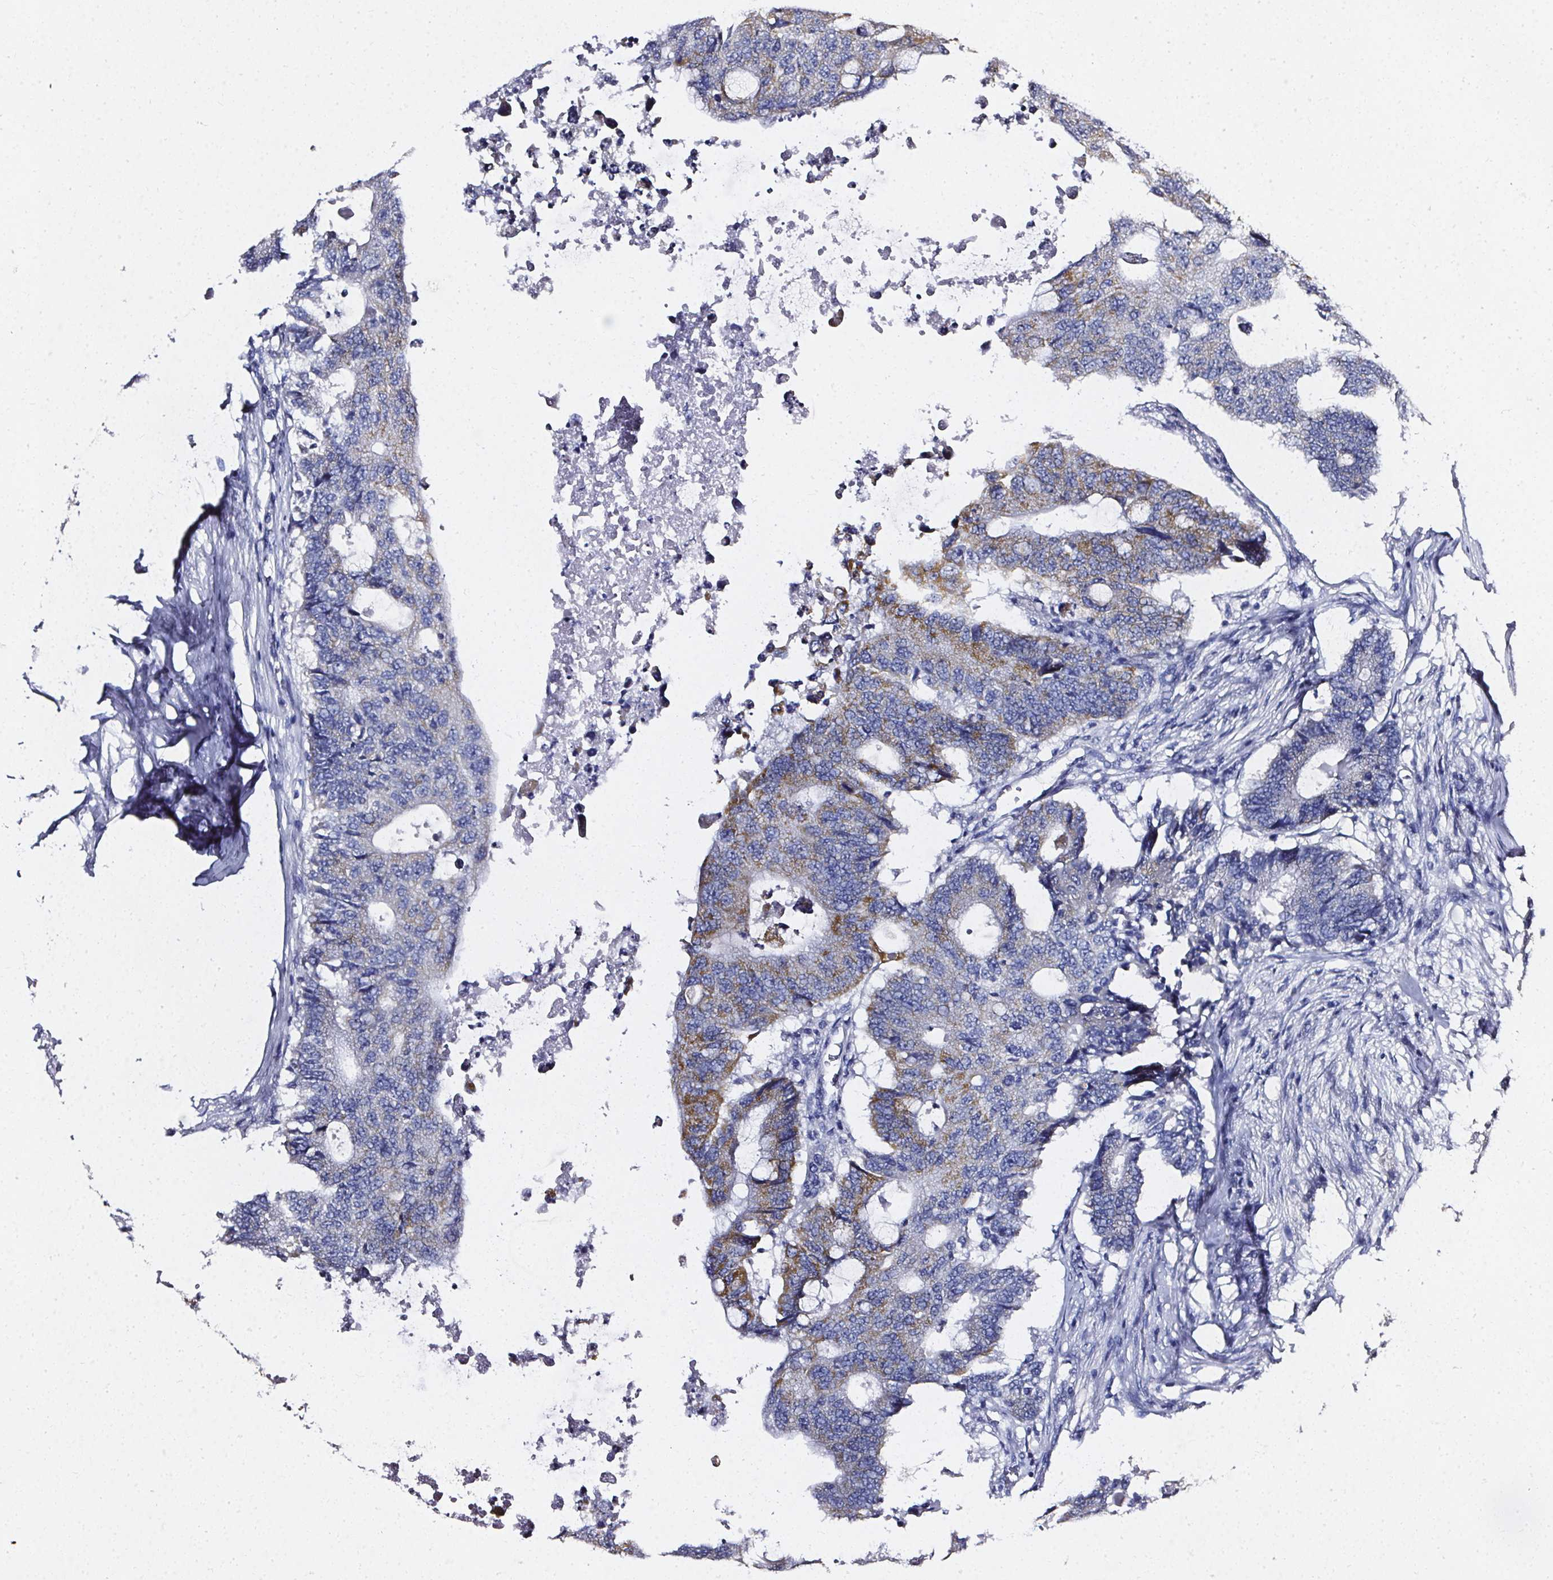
{"staining": {"intensity": "moderate", "quantity": "<25%", "location": "cytoplasmic/membranous"}, "tissue": "colorectal cancer", "cell_type": "Tumor cells", "image_type": "cancer", "snomed": [{"axis": "morphology", "description": "Adenocarcinoma, NOS"}, {"axis": "topography", "description": "Colon"}], "caption": "The photomicrograph shows staining of colorectal cancer (adenocarcinoma), revealing moderate cytoplasmic/membranous protein expression (brown color) within tumor cells.", "gene": "ELAVL2", "patient": {"sex": "male", "age": 71}}